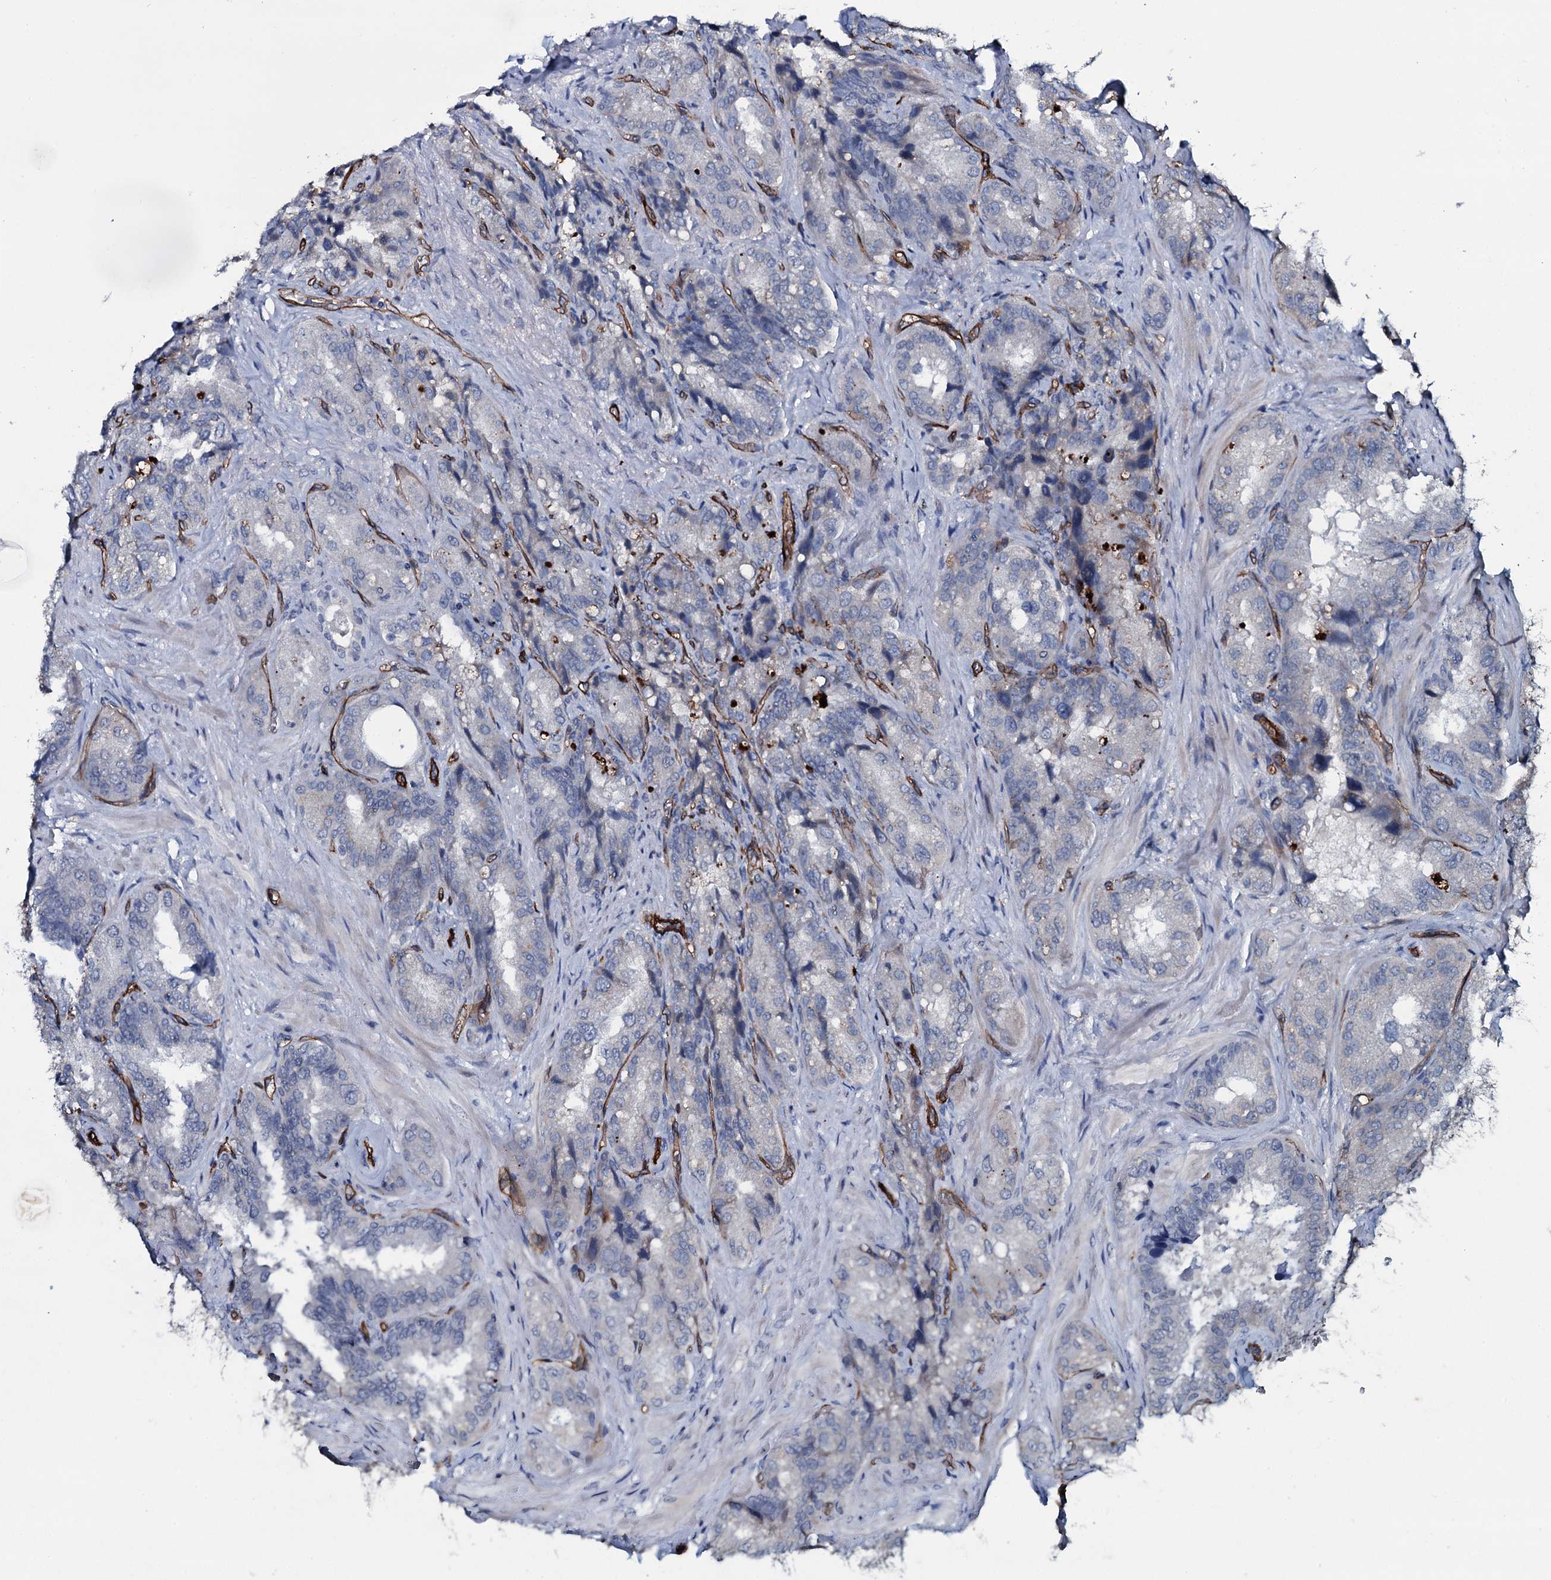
{"staining": {"intensity": "negative", "quantity": "none", "location": "none"}, "tissue": "seminal vesicle", "cell_type": "Glandular cells", "image_type": "normal", "snomed": [{"axis": "morphology", "description": "Normal tissue, NOS"}, {"axis": "topography", "description": "Prostate and seminal vesicle, NOS"}, {"axis": "topography", "description": "Prostate"}, {"axis": "topography", "description": "Seminal veicle"}], "caption": "Micrograph shows no protein expression in glandular cells of benign seminal vesicle.", "gene": "CLEC14A", "patient": {"sex": "male", "age": 67}}